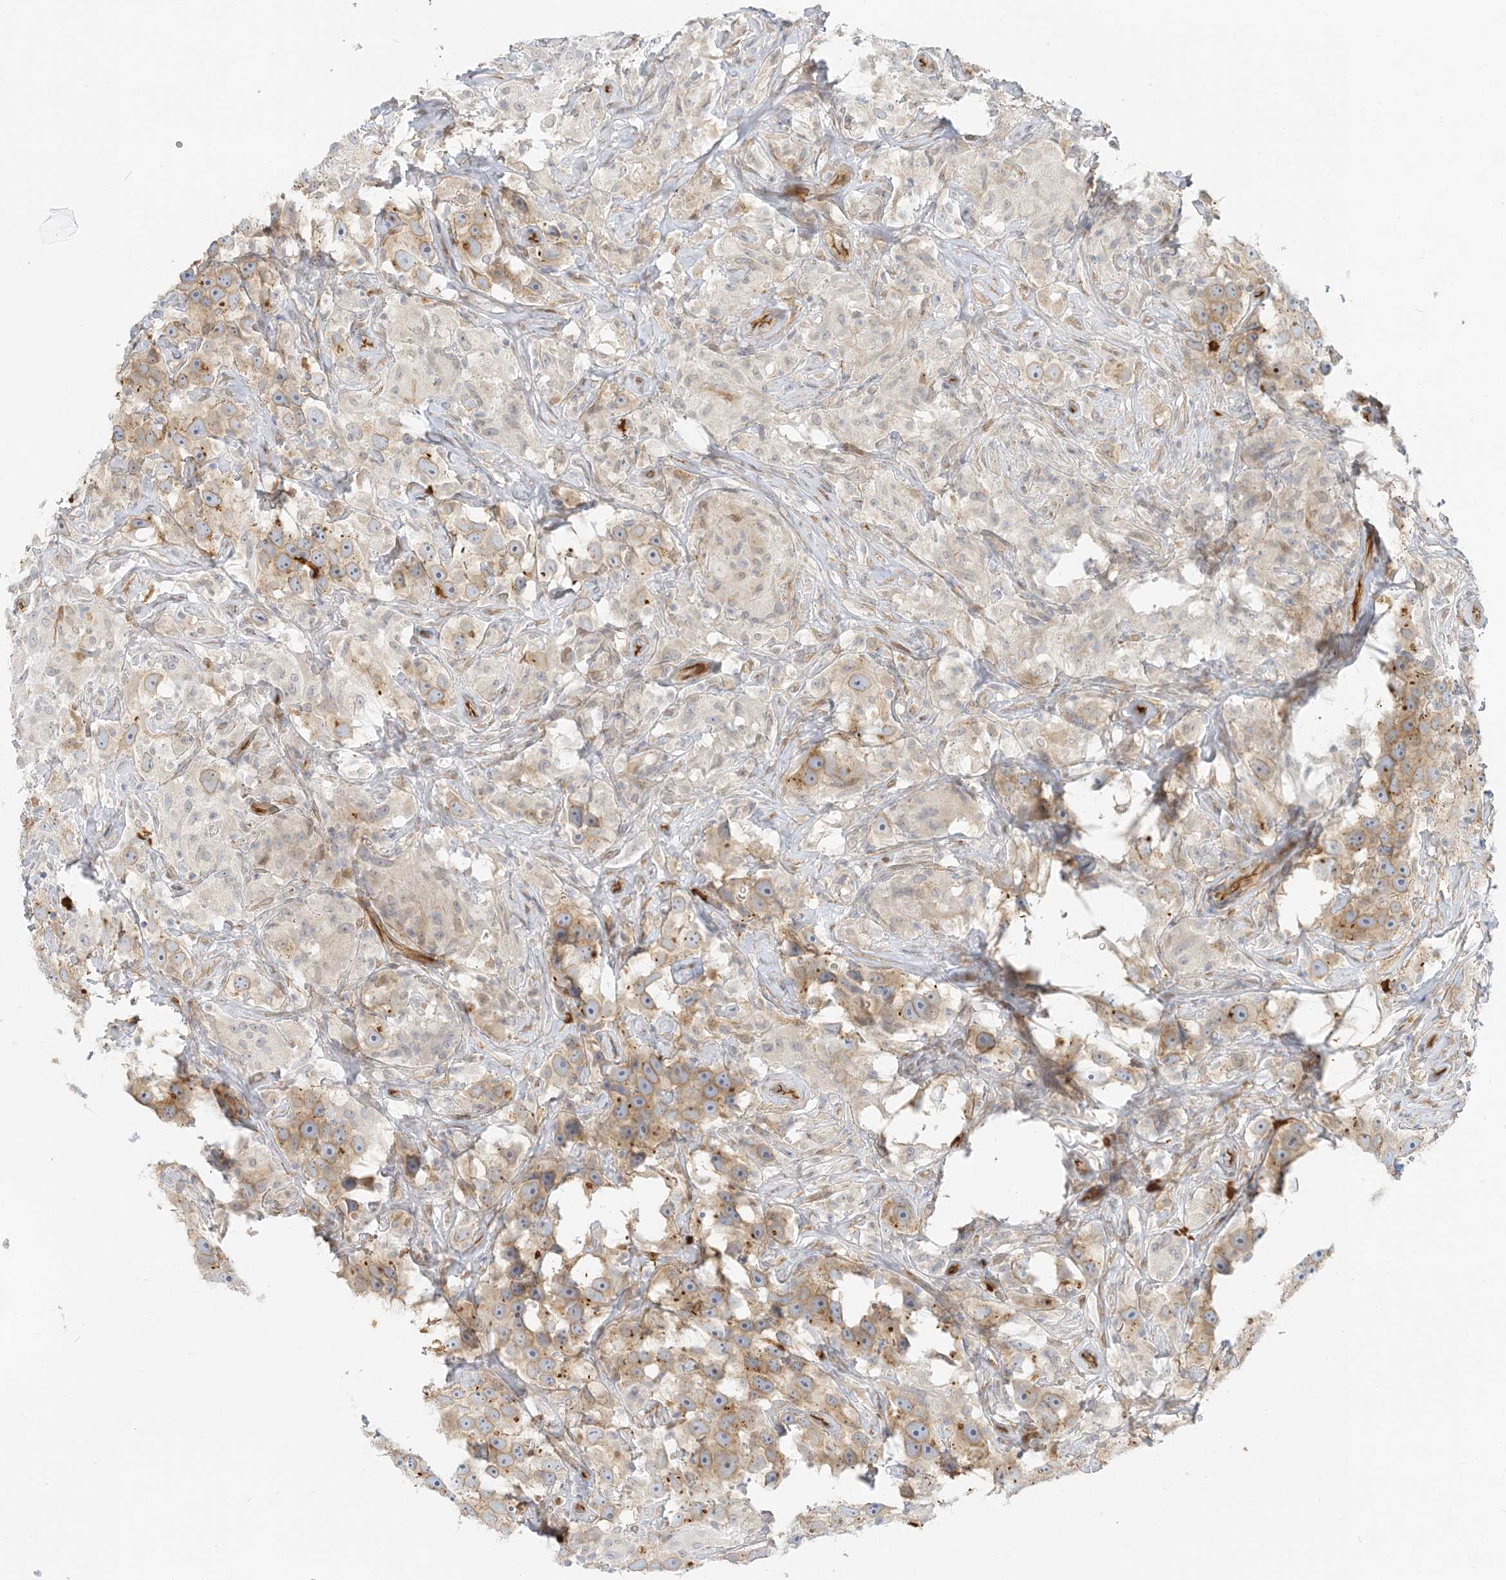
{"staining": {"intensity": "moderate", "quantity": "<25%", "location": "cytoplasmic/membranous"}, "tissue": "testis cancer", "cell_type": "Tumor cells", "image_type": "cancer", "snomed": [{"axis": "morphology", "description": "Seminoma, NOS"}, {"axis": "topography", "description": "Testis"}], "caption": "A low amount of moderate cytoplasmic/membranous expression is seen in about <25% of tumor cells in testis cancer tissue.", "gene": "DNAH1", "patient": {"sex": "male", "age": 49}}